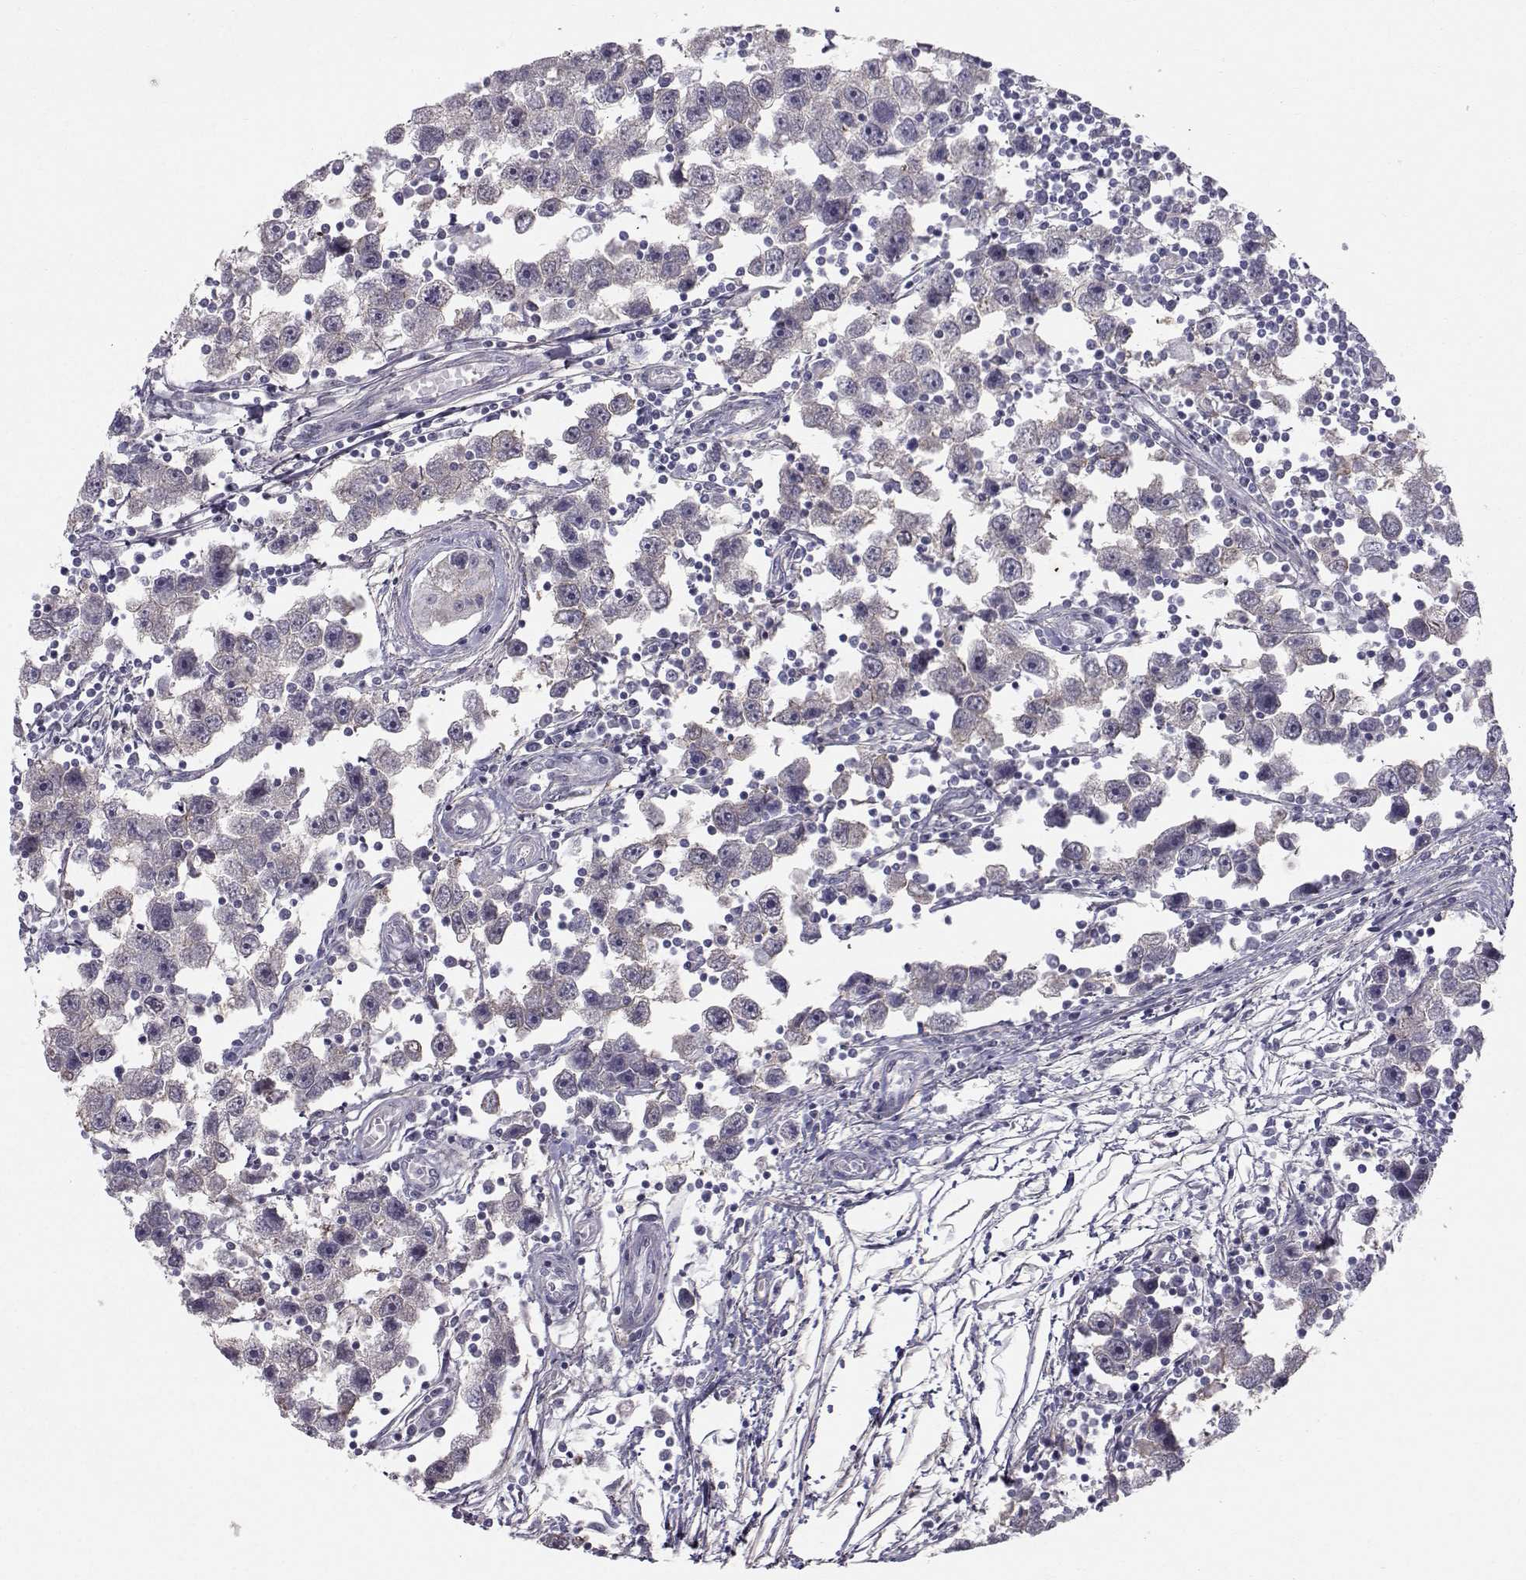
{"staining": {"intensity": "weak", "quantity": "<25%", "location": "cytoplasmic/membranous"}, "tissue": "testis cancer", "cell_type": "Tumor cells", "image_type": "cancer", "snomed": [{"axis": "morphology", "description": "Seminoma, NOS"}, {"axis": "topography", "description": "Testis"}], "caption": "Immunohistochemistry (IHC) photomicrograph of neoplastic tissue: testis cancer stained with DAB (3,3'-diaminobenzidine) exhibits no significant protein positivity in tumor cells.", "gene": "SPDYE4", "patient": {"sex": "male", "age": 30}}